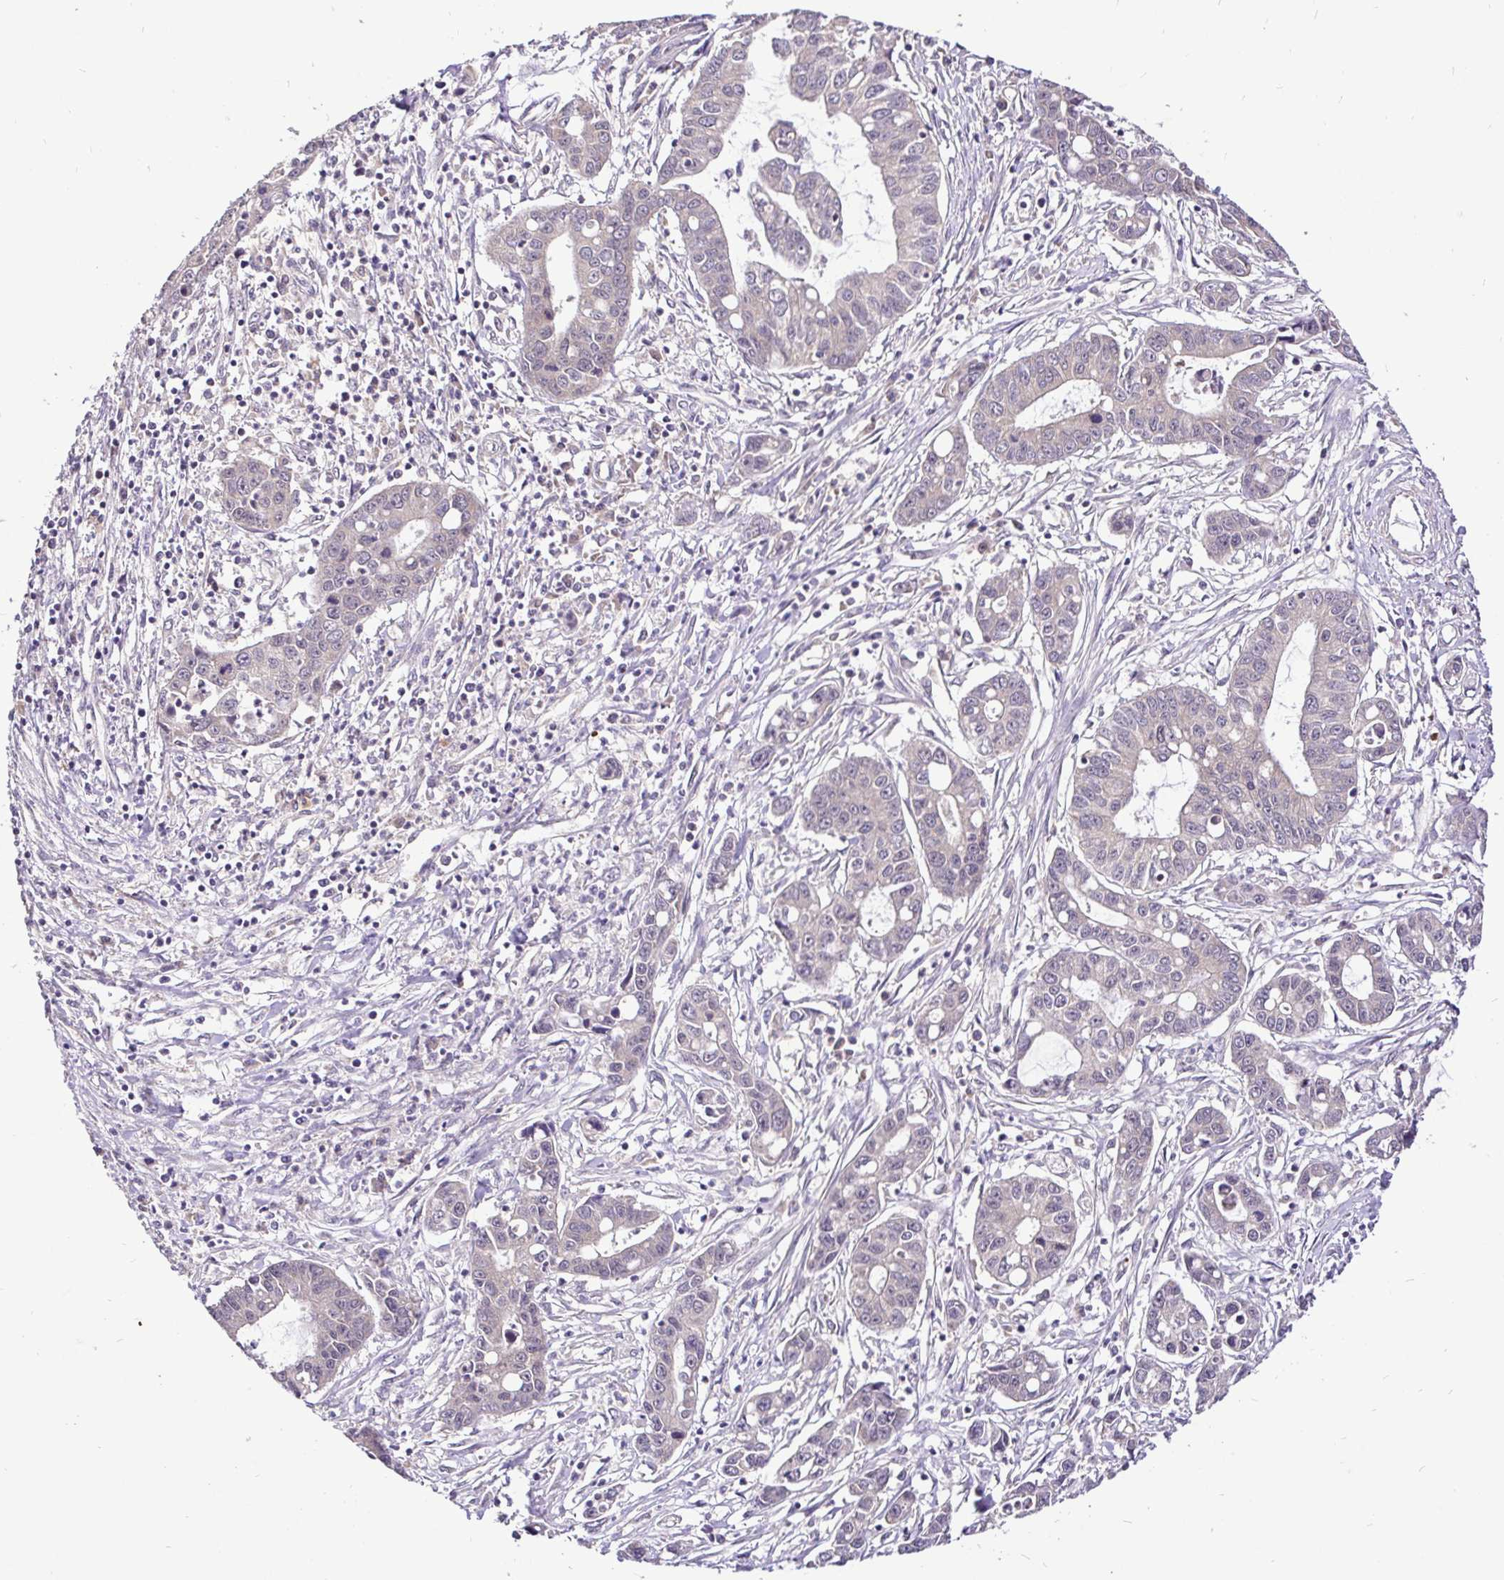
{"staining": {"intensity": "negative", "quantity": "none", "location": "none"}, "tissue": "liver cancer", "cell_type": "Tumor cells", "image_type": "cancer", "snomed": [{"axis": "morphology", "description": "Cholangiocarcinoma"}, {"axis": "topography", "description": "Liver"}], "caption": "The immunohistochemistry (IHC) micrograph has no significant expression in tumor cells of liver cancer tissue.", "gene": "UBE2M", "patient": {"sex": "male", "age": 58}}